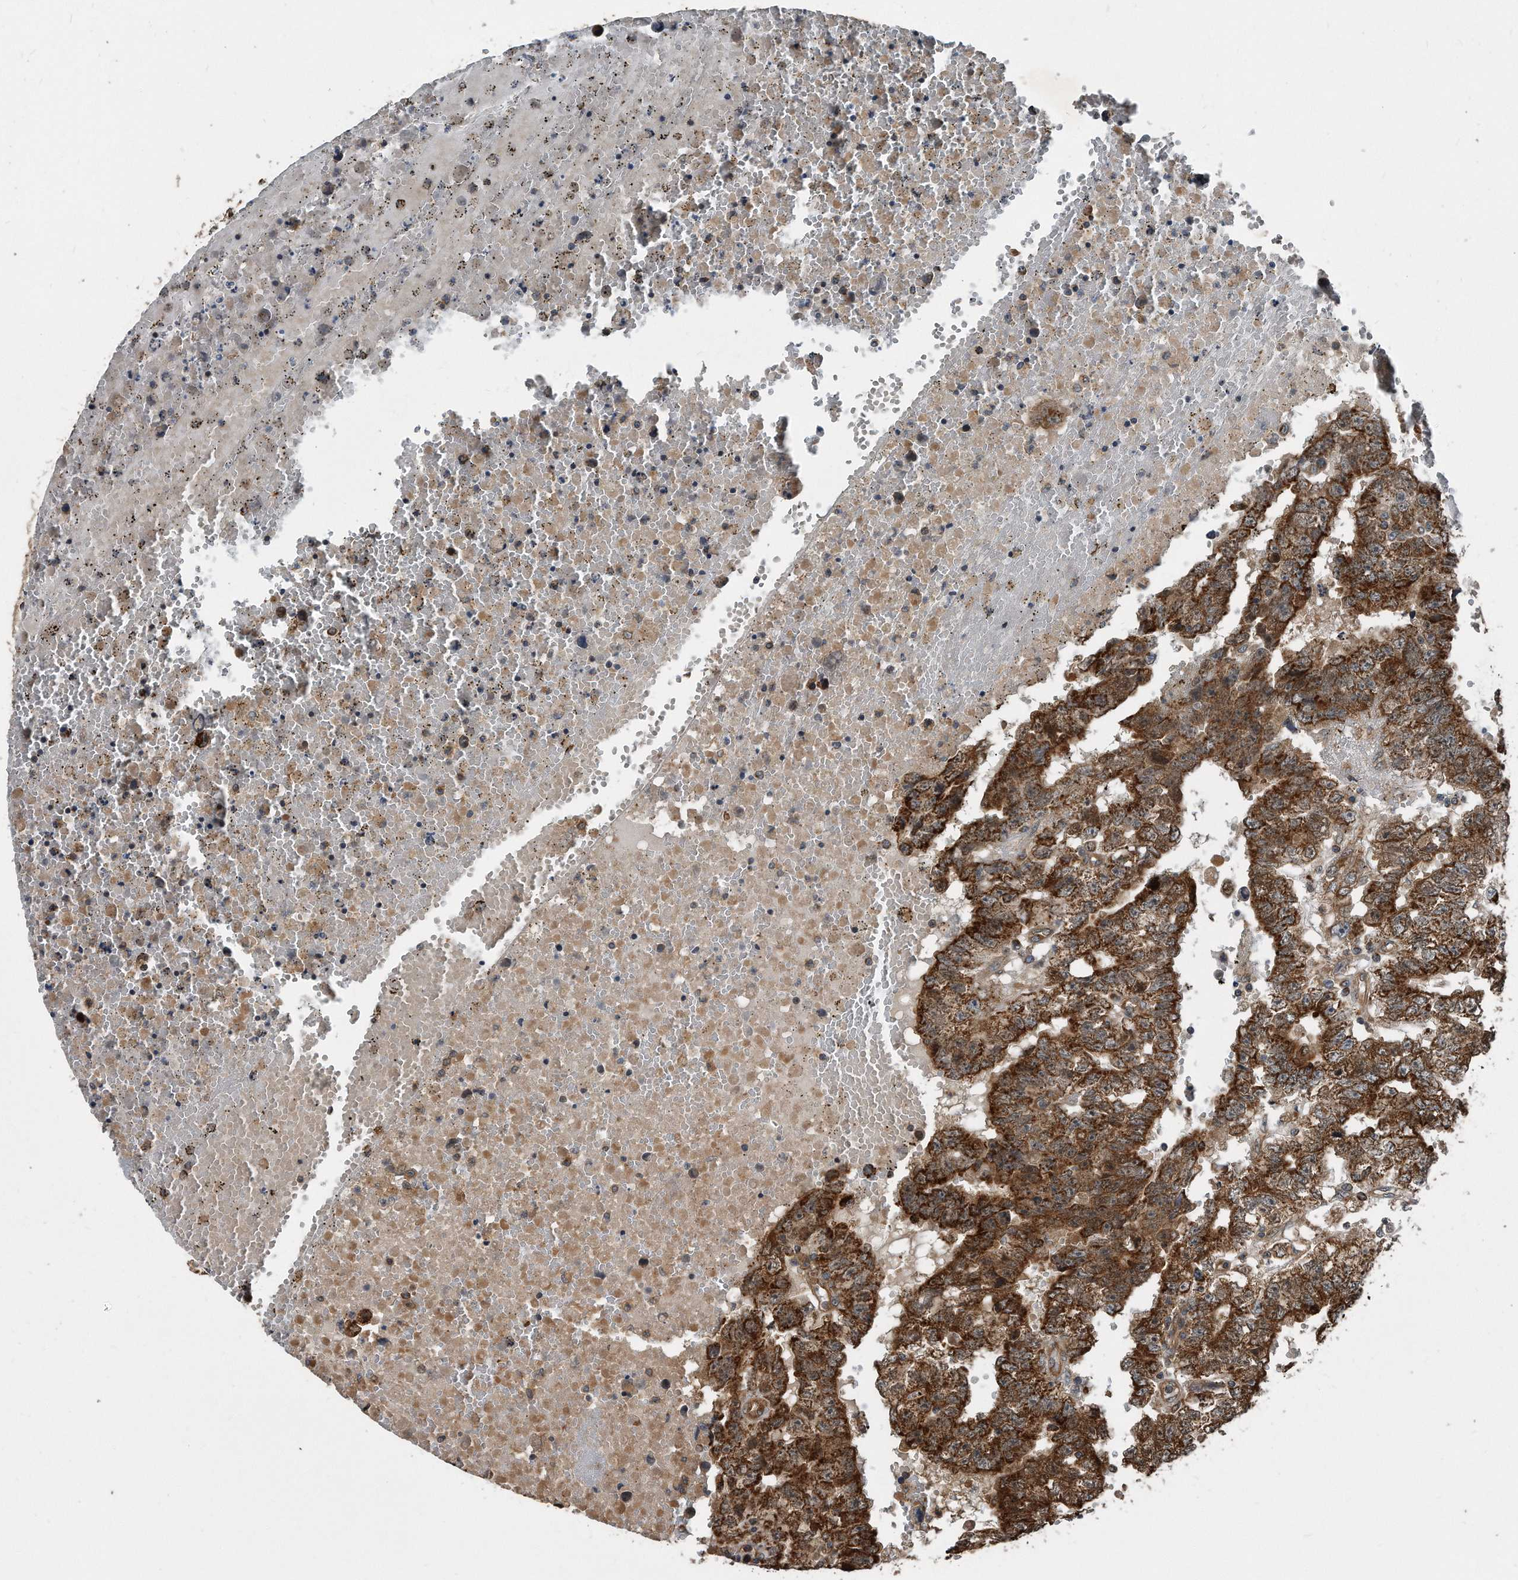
{"staining": {"intensity": "strong", "quantity": ">75%", "location": "cytoplasmic/membranous"}, "tissue": "testis cancer", "cell_type": "Tumor cells", "image_type": "cancer", "snomed": [{"axis": "morphology", "description": "Carcinoma, Embryonal, NOS"}, {"axis": "topography", "description": "Testis"}], "caption": "A high-resolution photomicrograph shows IHC staining of testis cancer (embryonal carcinoma), which demonstrates strong cytoplasmic/membranous staining in about >75% of tumor cells.", "gene": "FAM136A", "patient": {"sex": "male", "age": 25}}